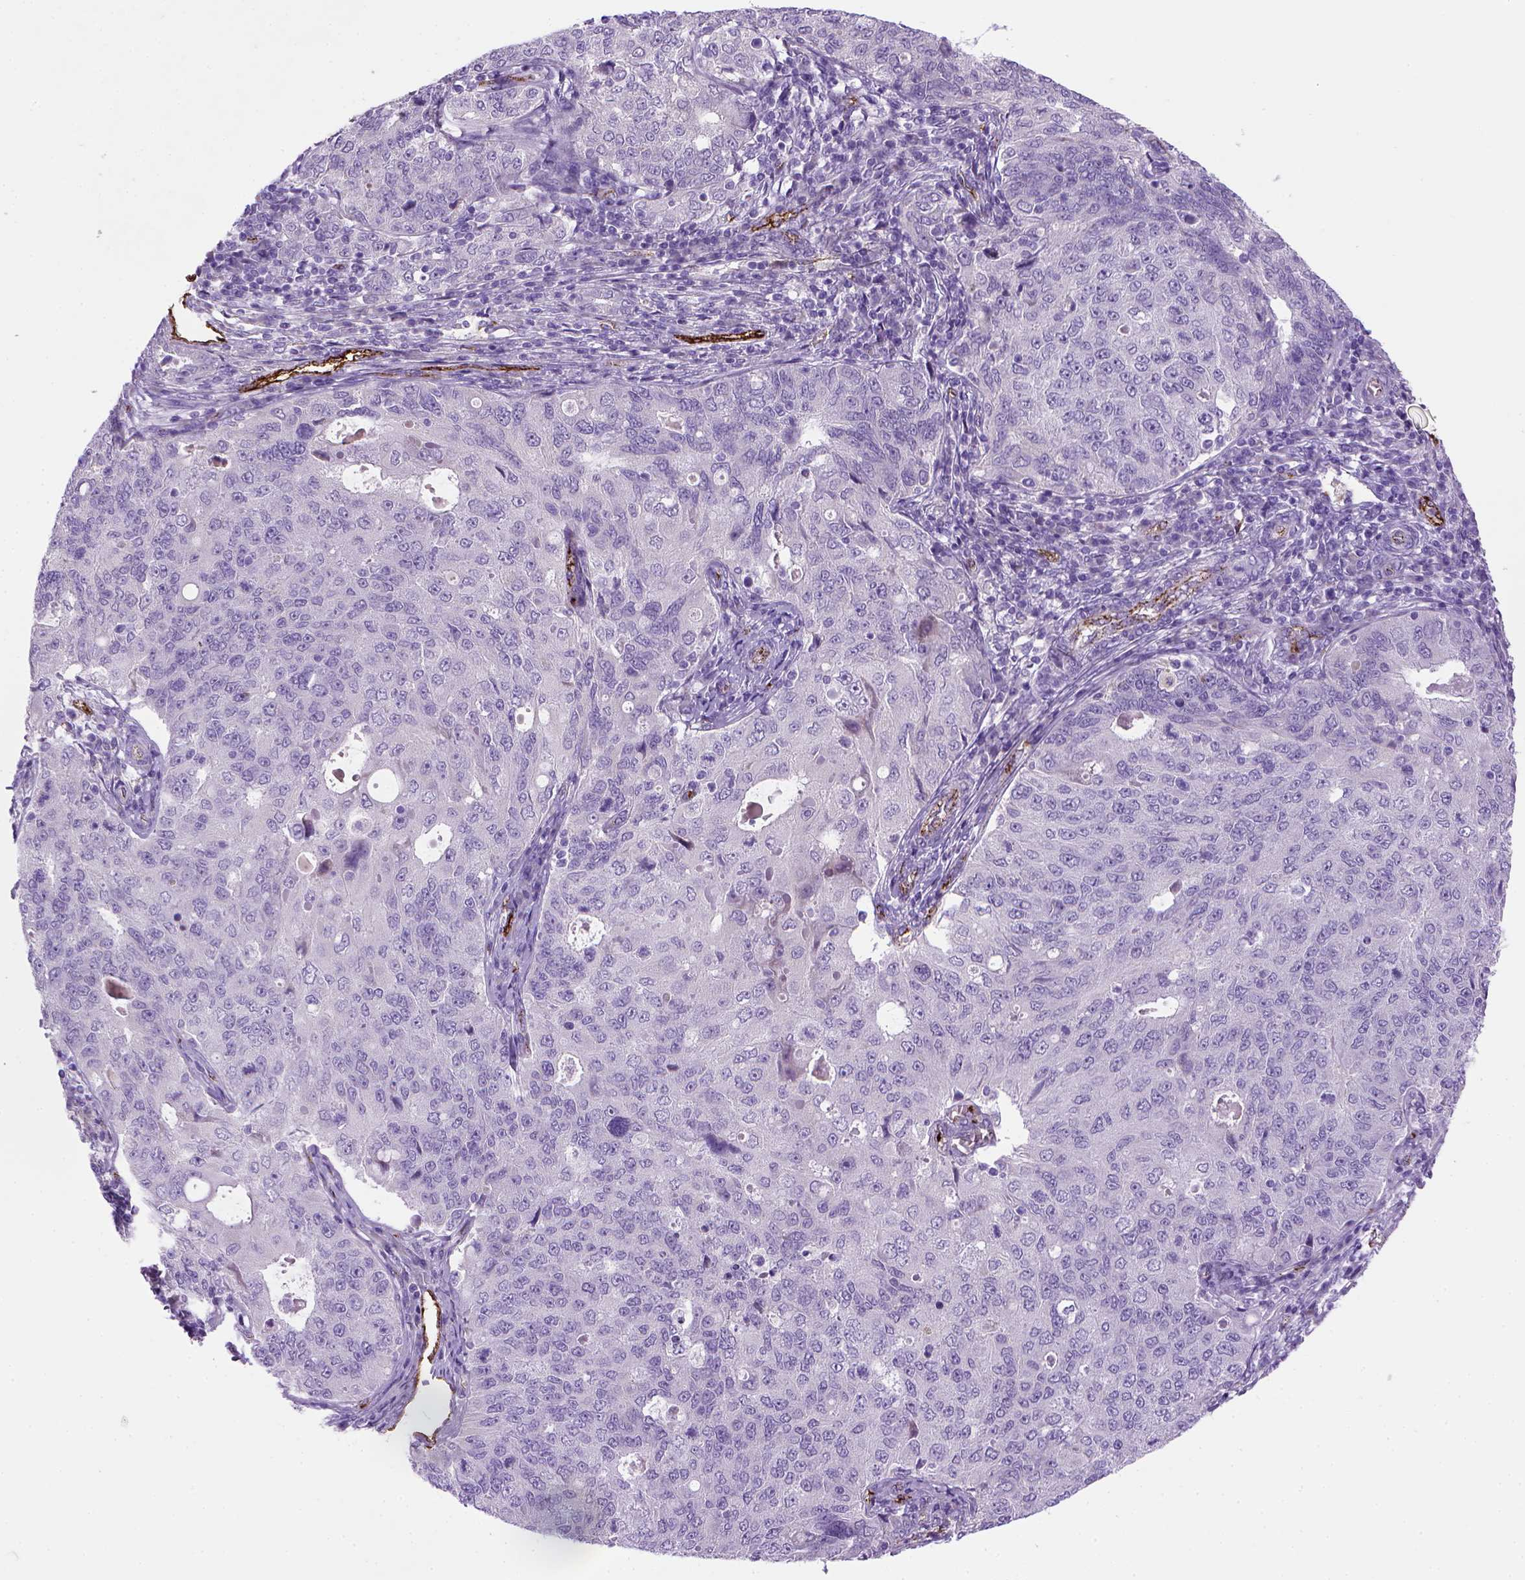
{"staining": {"intensity": "negative", "quantity": "none", "location": "none"}, "tissue": "endometrial cancer", "cell_type": "Tumor cells", "image_type": "cancer", "snomed": [{"axis": "morphology", "description": "Adenocarcinoma, NOS"}, {"axis": "topography", "description": "Endometrium"}], "caption": "Endometrial adenocarcinoma was stained to show a protein in brown. There is no significant expression in tumor cells.", "gene": "VWF", "patient": {"sex": "female", "age": 43}}